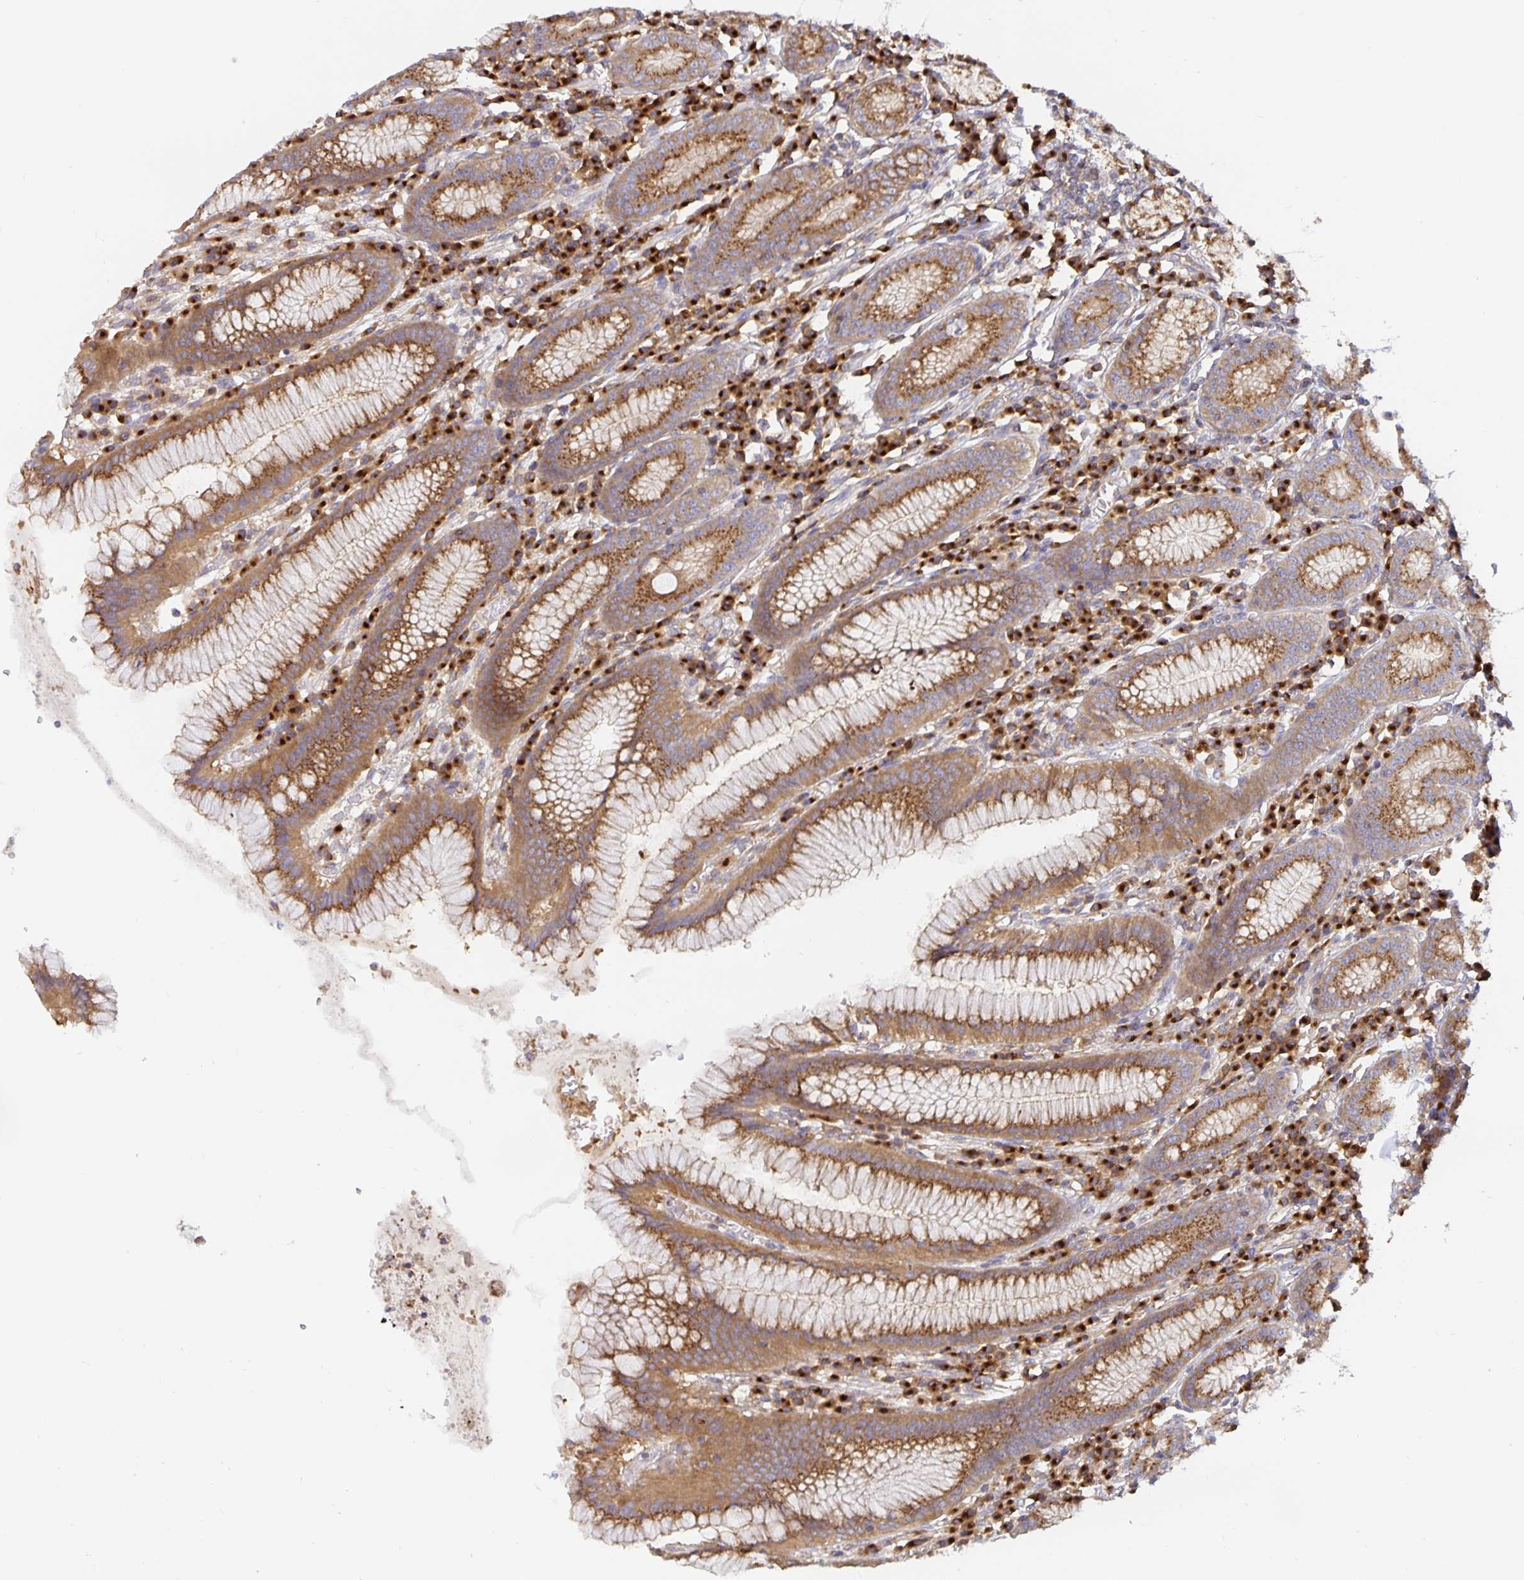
{"staining": {"intensity": "strong", "quantity": ">75%", "location": "cytoplasmic/membranous"}, "tissue": "stomach", "cell_type": "Glandular cells", "image_type": "normal", "snomed": [{"axis": "morphology", "description": "Normal tissue, NOS"}, {"axis": "topography", "description": "Stomach"}], "caption": "DAB (3,3'-diaminobenzidine) immunohistochemical staining of normal stomach displays strong cytoplasmic/membranous protein positivity in about >75% of glandular cells.", "gene": "USO1", "patient": {"sex": "male", "age": 55}}